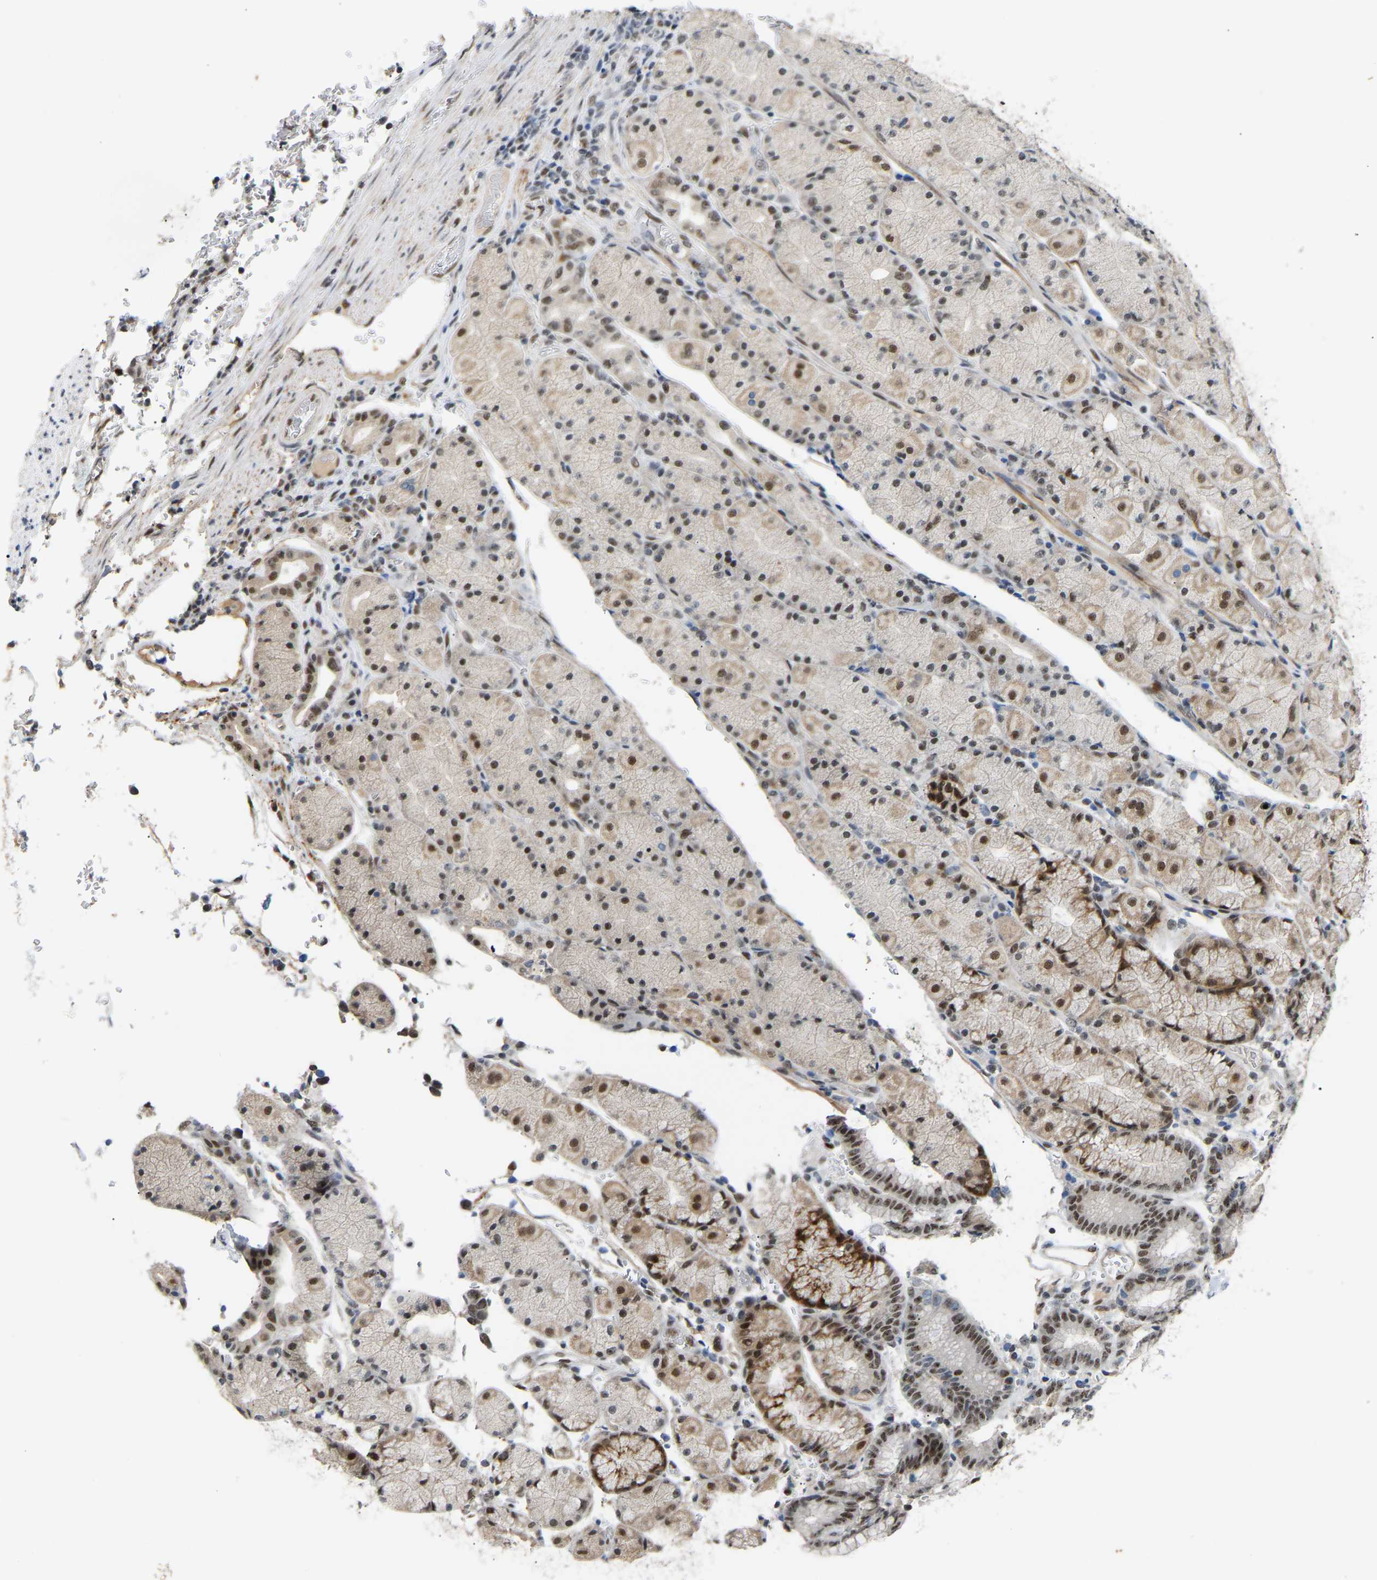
{"staining": {"intensity": "moderate", "quantity": "25%-75%", "location": "nuclear"}, "tissue": "stomach", "cell_type": "Glandular cells", "image_type": "normal", "snomed": [{"axis": "morphology", "description": "Normal tissue, NOS"}, {"axis": "morphology", "description": "Carcinoid, malignant, NOS"}, {"axis": "topography", "description": "Stomach, upper"}], "caption": "This histopathology image displays immunohistochemistry staining of normal stomach, with medium moderate nuclear expression in approximately 25%-75% of glandular cells.", "gene": "RBM15", "patient": {"sex": "male", "age": 39}}